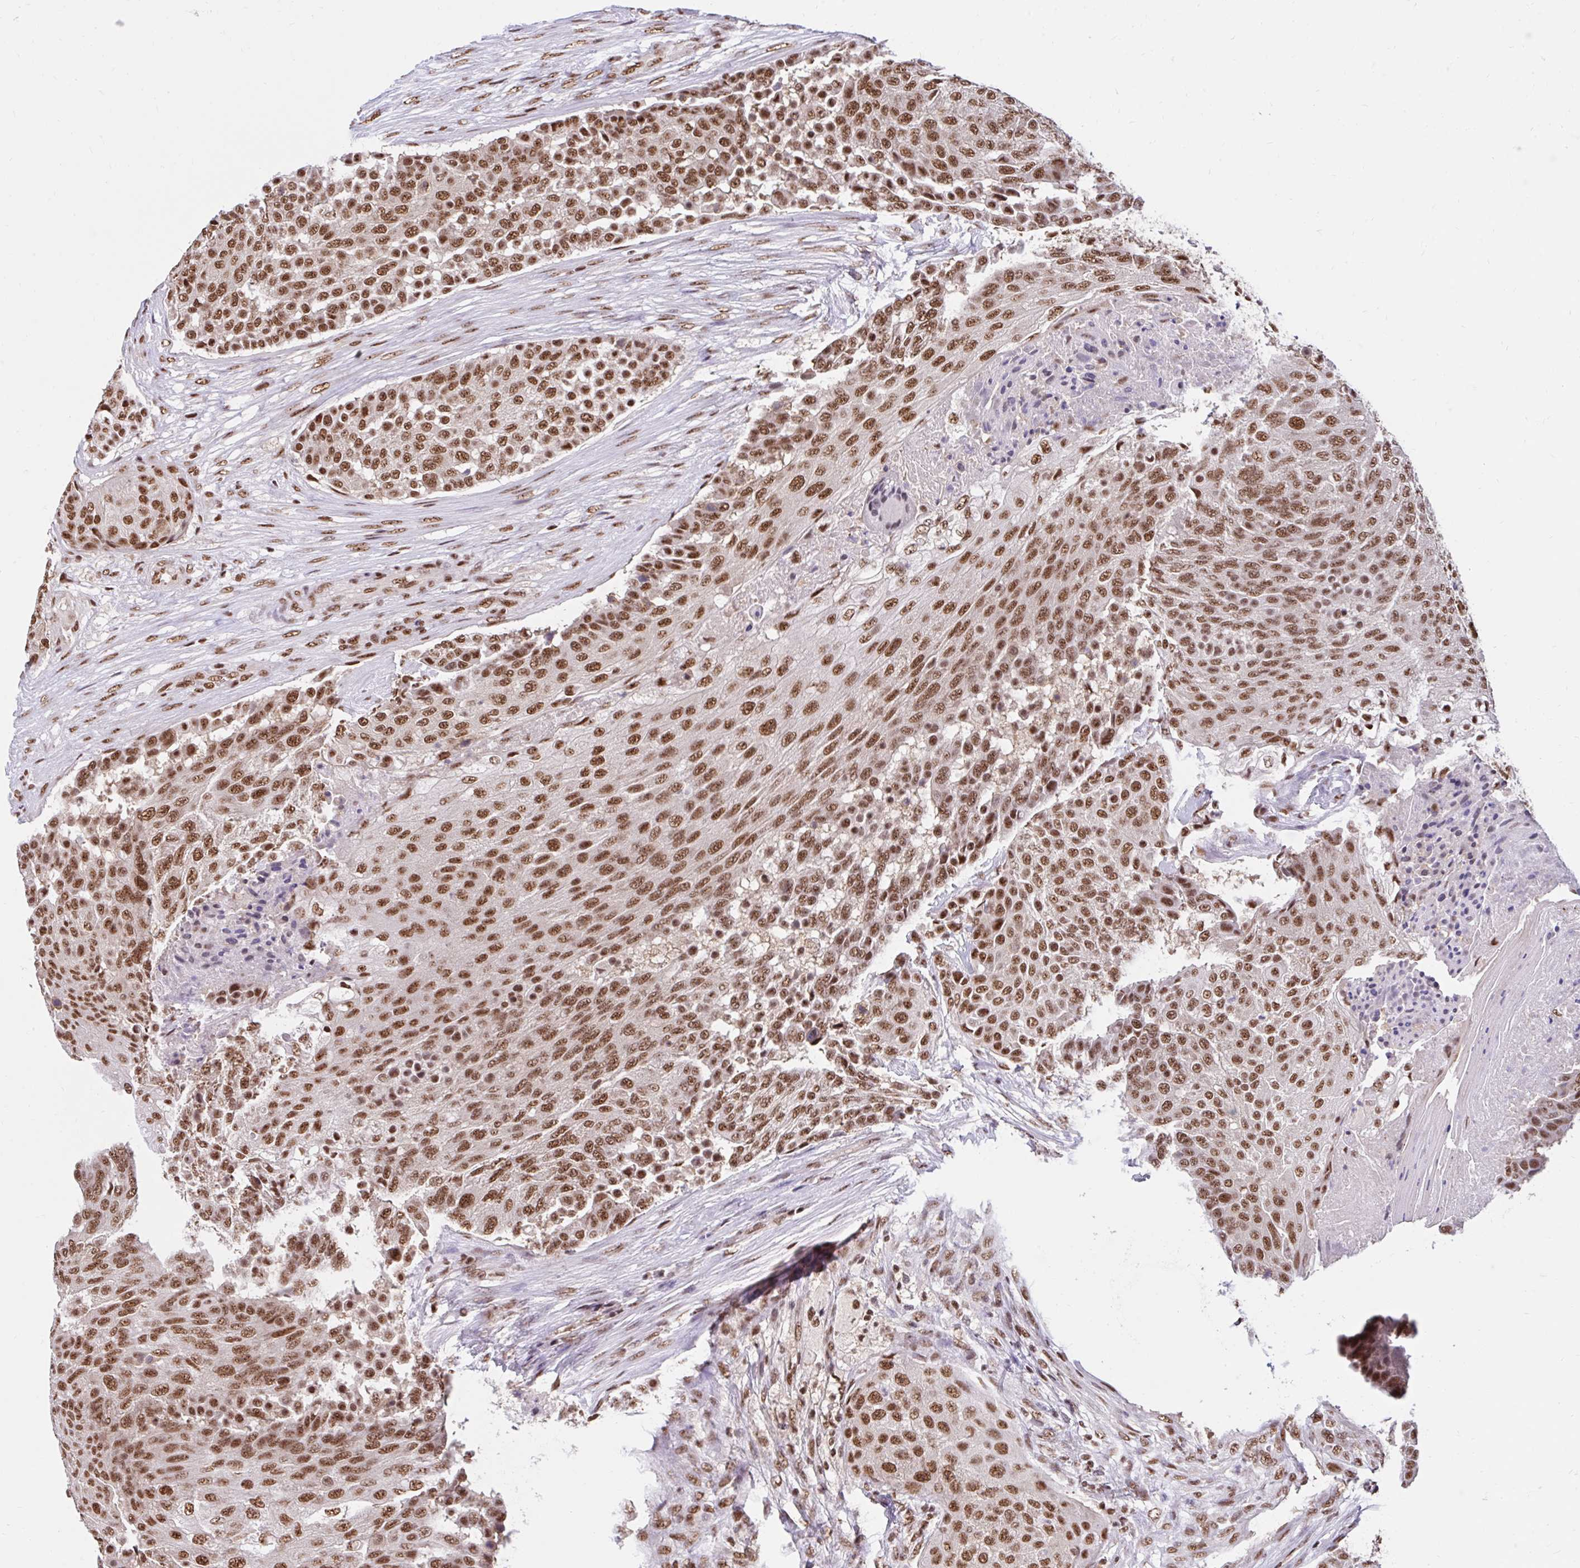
{"staining": {"intensity": "strong", "quantity": ">75%", "location": "nuclear"}, "tissue": "urothelial cancer", "cell_type": "Tumor cells", "image_type": "cancer", "snomed": [{"axis": "morphology", "description": "Urothelial carcinoma, High grade"}, {"axis": "topography", "description": "Urinary bladder"}], "caption": "Urothelial carcinoma (high-grade) stained with a brown dye displays strong nuclear positive positivity in about >75% of tumor cells.", "gene": "ABCA9", "patient": {"sex": "female", "age": 63}}